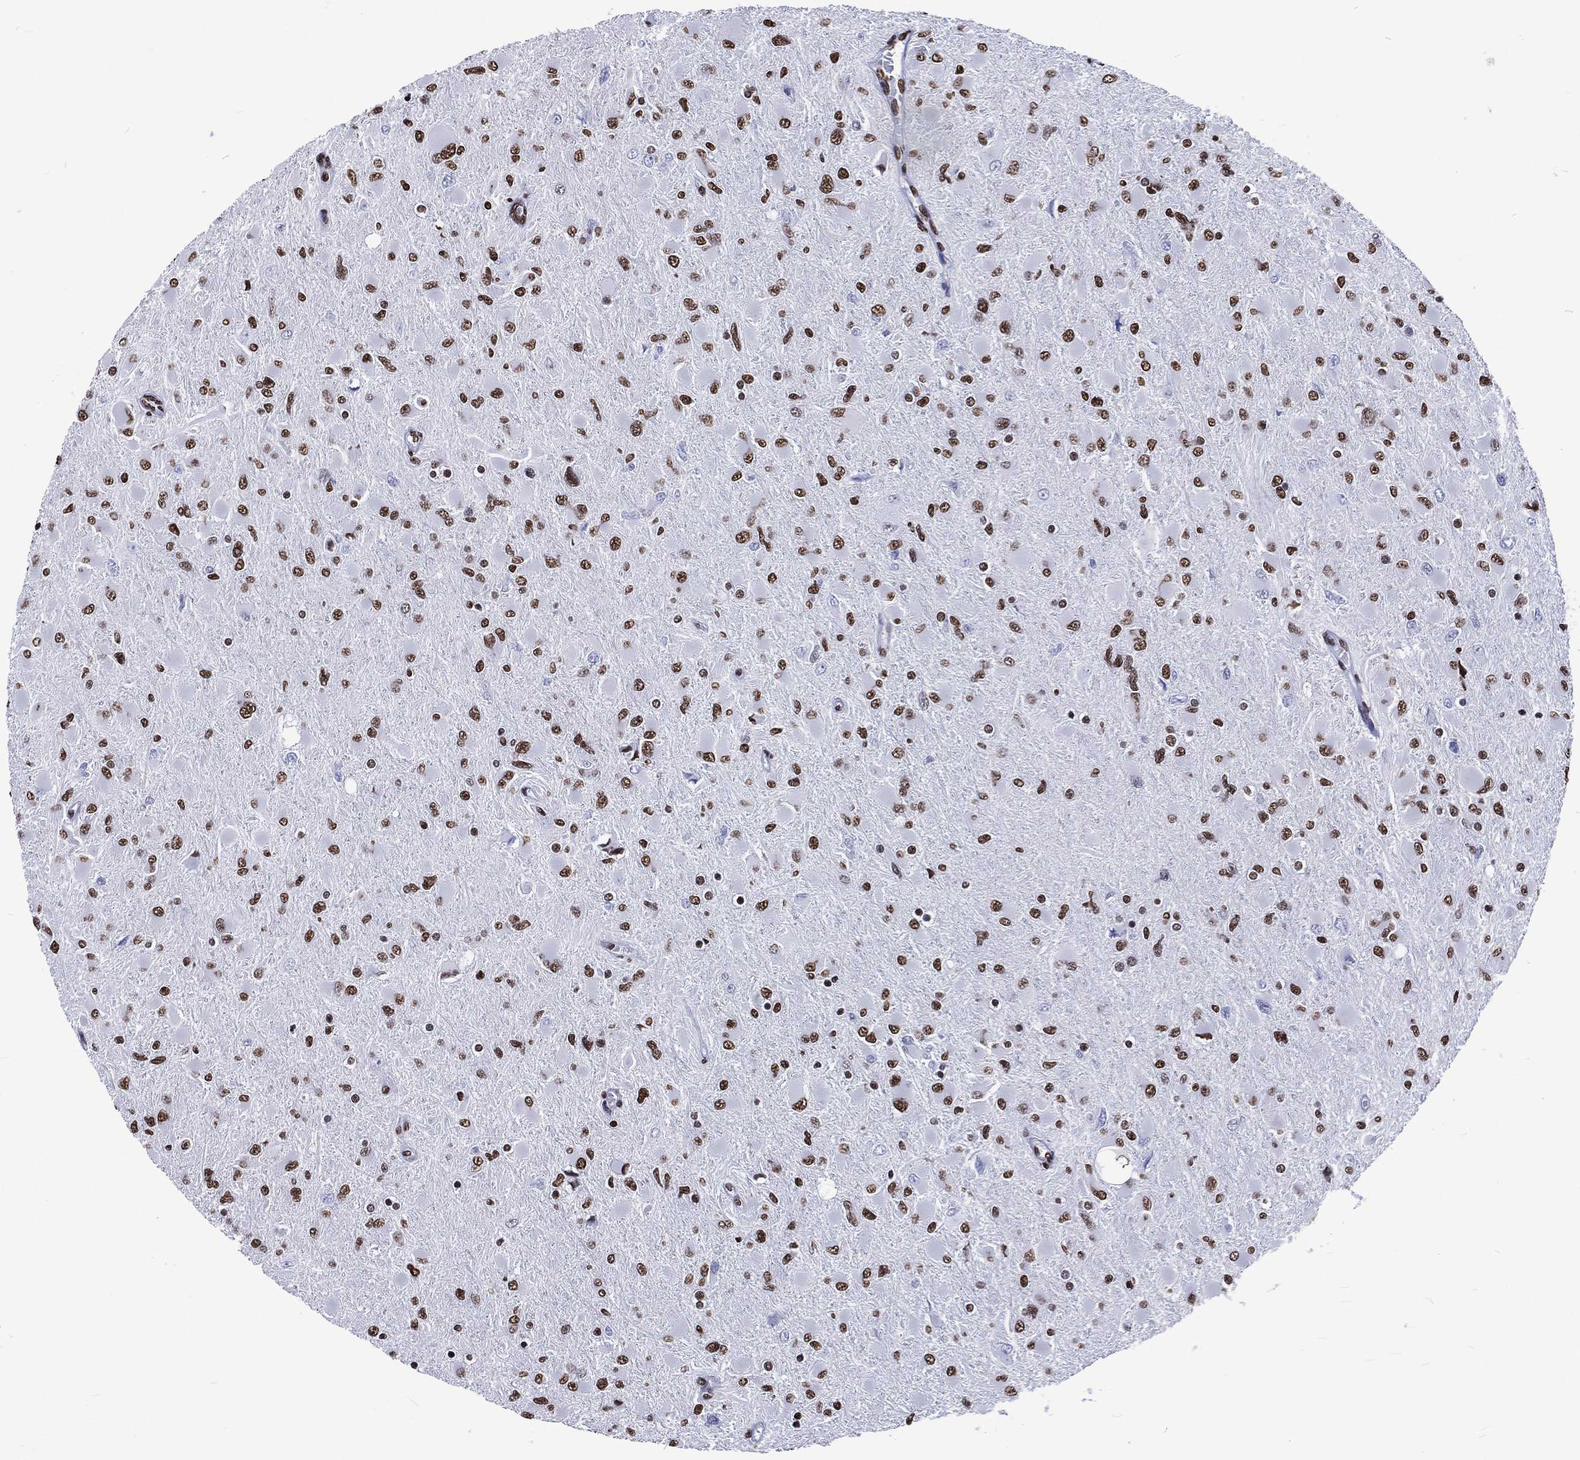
{"staining": {"intensity": "strong", "quantity": ">75%", "location": "nuclear"}, "tissue": "glioma", "cell_type": "Tumor cells", "image_type": "cancer", "snomed": [{"axis": "morphology", "description": "Glioma, malignant, High grade"}, {"axis": "topography", "description": "Cerebral cortex"}], "caption": "Tumor cells display high levels of strong nuclear positivity in approximately >75% of cells in glioma. Nuclei are stained in blue.", "gene": "RETREG2", "patient": {"sex": "female", "age": 36}}